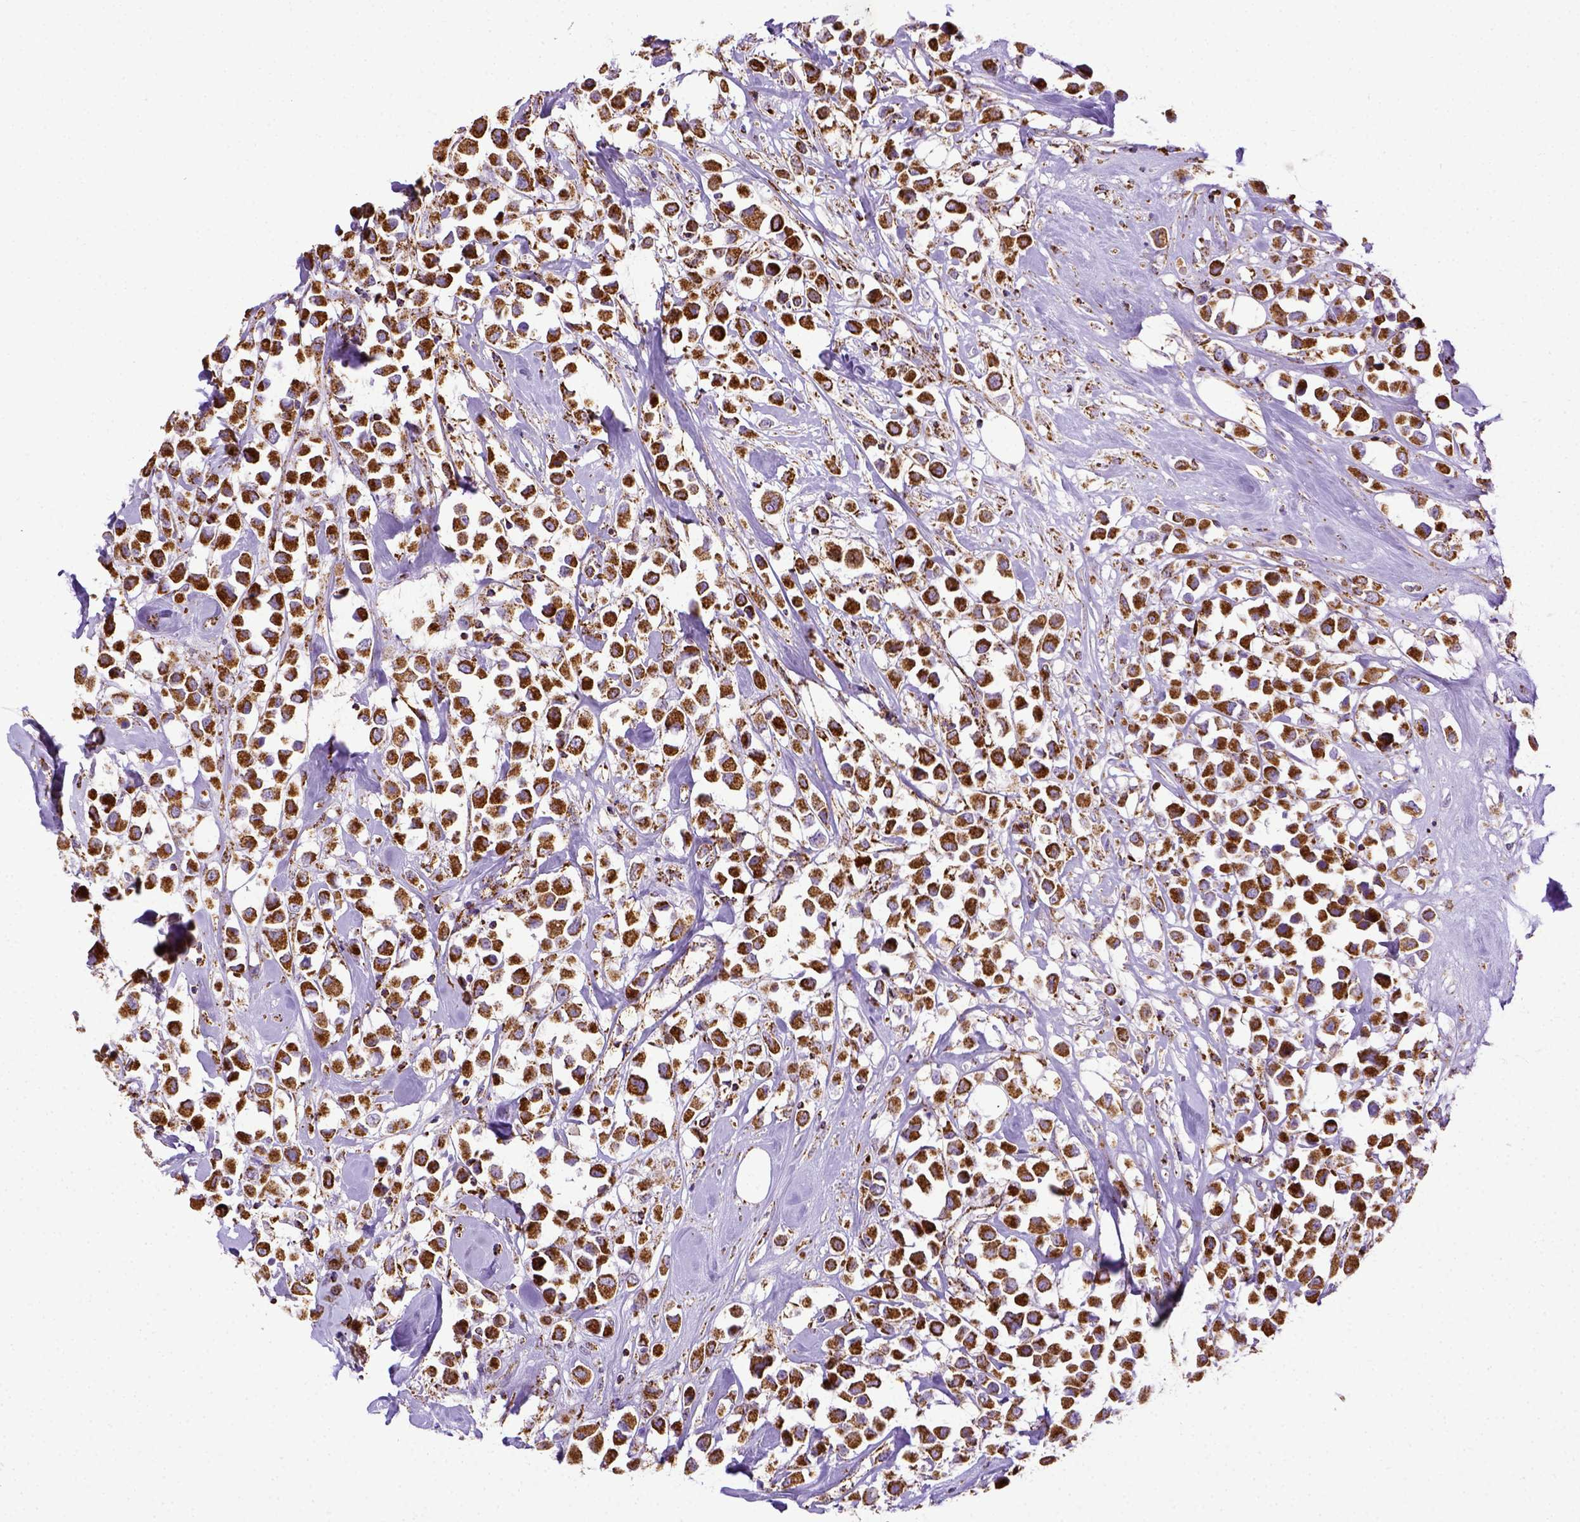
{"staining": {"intensity": "strong", "quantity": ">75%", "location": "cytoplasmic/membranous"}, "tissue": "breast cancer", "cell_type": "Tumor cells", "image_type": "cancer", "snomed": [{"axis": "morphology", "description": "Duct carcinoma"}, {"axis": "topography", "description": "Breast"}], "caption": "Human breast cancer (infiltrating ductal carcinoma) stained with a protein marker displays strong staining in tumor cells.", "gene": "MT-CO1", "patient": {"sex": "female", "age": 61}}